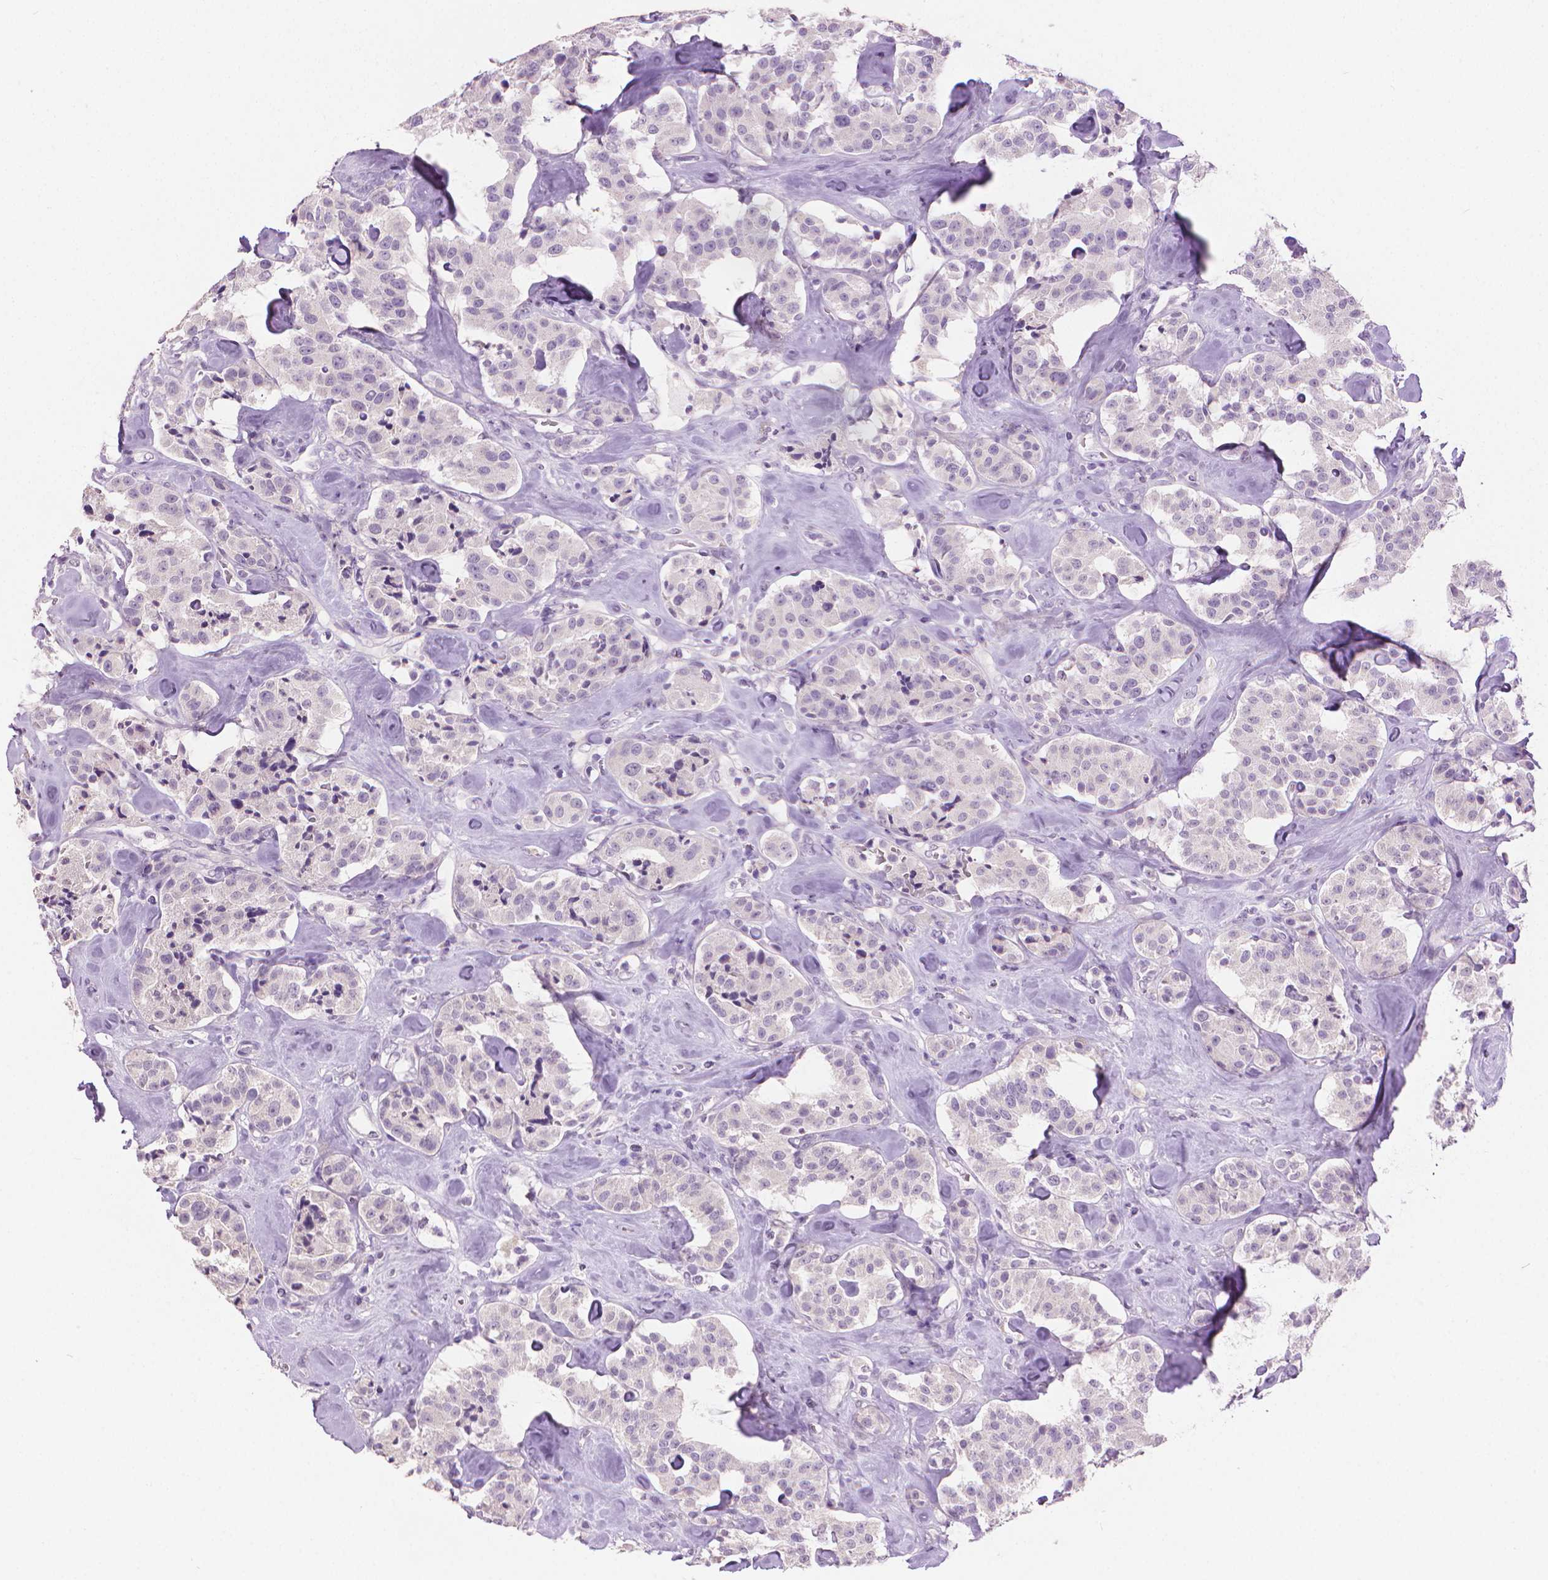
{"staining": {"intensity": "negative", "quantity": "none", "location": "none"}, "tissue": "carcinoid", "cell_type": "Tumor cells", "image_type": "cancer", "snomed": [{"axis": "morphology", "description": "Carcinoid, malignant, NOS"}, {"axis": "topography", "description": "Pancreas"}], "caption": "High power microscopy histopathology image of an immunohistochemistry (IHC) image of carcinoid, revealing no significant staining in tumor cells.", "gene": "MLANA", "patient": {"sex": "male", "age": 41}}